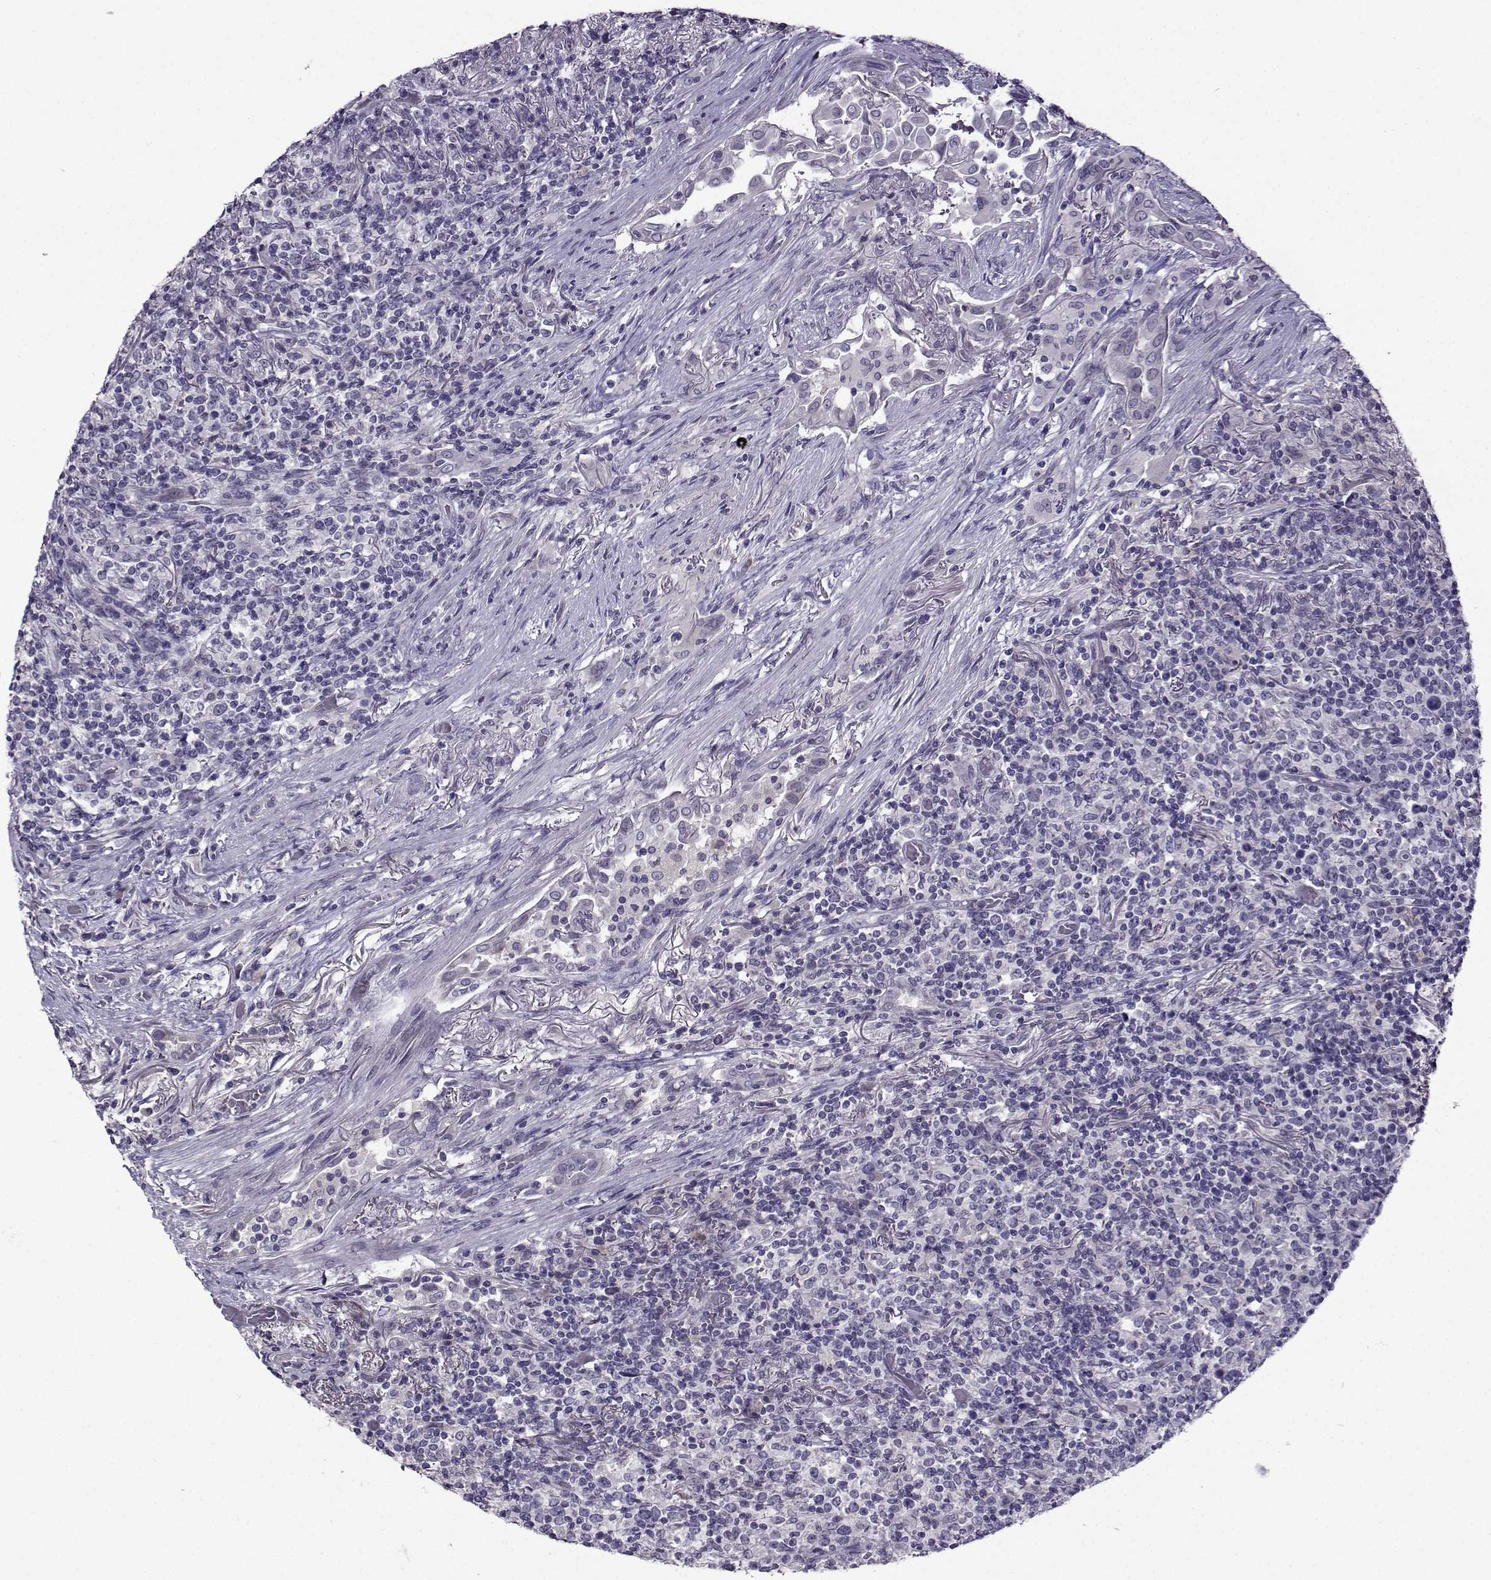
{"staining": {"intensity": "negative", "quantity": "none", "location": "none"}, "tissue": "lymphoma", "cell_type": "Tumor cells", "image_type": "cancer", "snomed": [{"axis": "morphology", "description": "Malignant lymphoma, non-Hodgkin's type, High grade"}, {"axis": "topography", "description": "Lung"}], "caption": "High-grade malignant lymphoma, non-Hodgkin's type was stained to show a protein in brown. There is no significant staining in tumor cells.", "gene": "CRYBB1", "patient": {"sex": "male", "age": 79}}